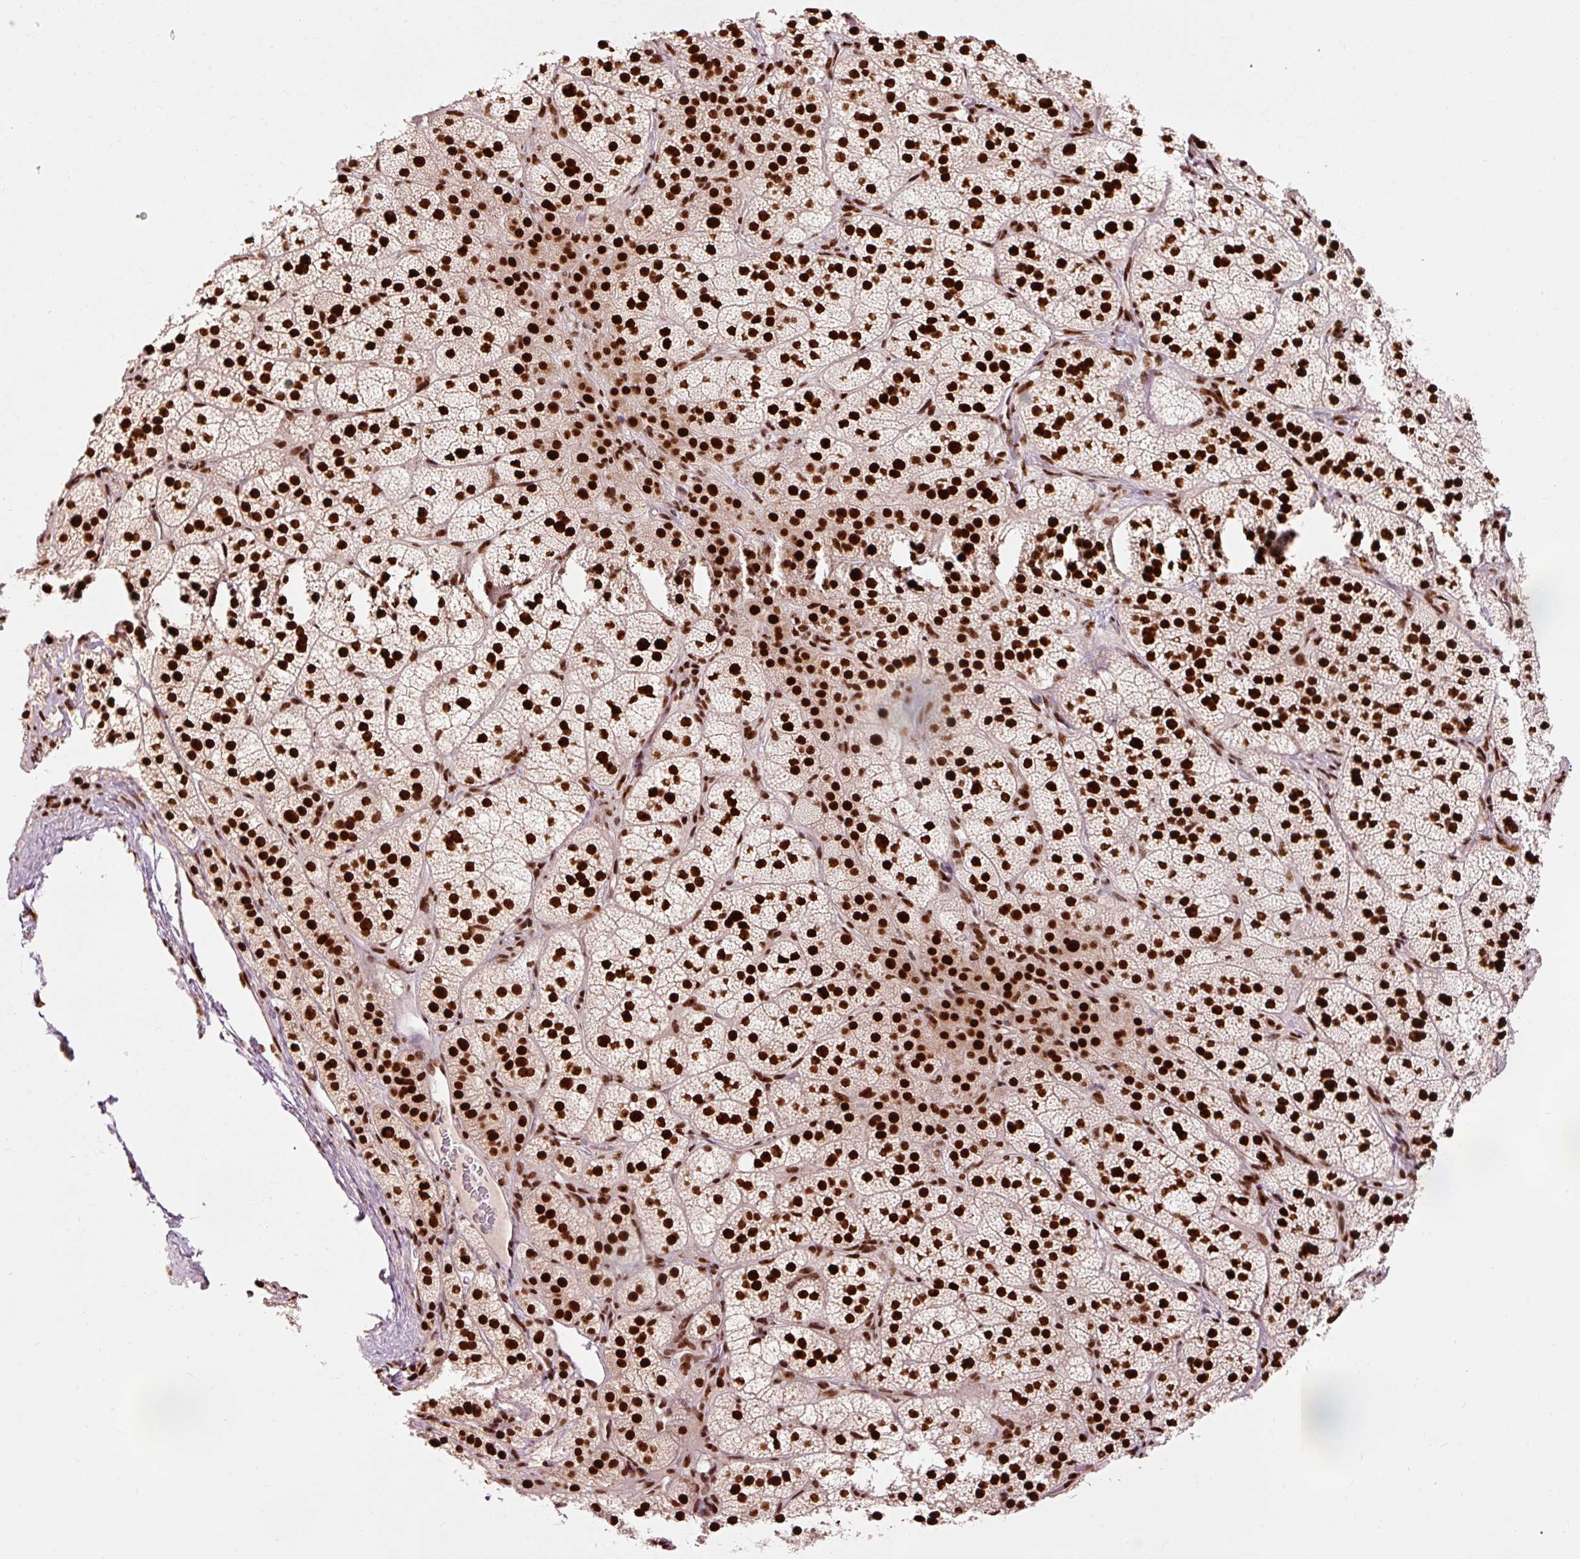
{"staining": {"intensity": "strong", "quantity": ">75%", "location": "nuclear"}, "tissue": "adrenal gland", "cell_type": "Glandular cells", "image_type": "normal", "snomed": [{"axis": "morphology", "description": "Normal tissue, NOS"}, {"axis": "topography", "description": "Adrenal gland"}], "caption": "Strong nuclear staining for a protein is present in about >75% of glandular cells of normal adrenal gland using immunohistochemistry.", "gene": "ZBTB44", "patient": {"sex": "female", "age": 58}}